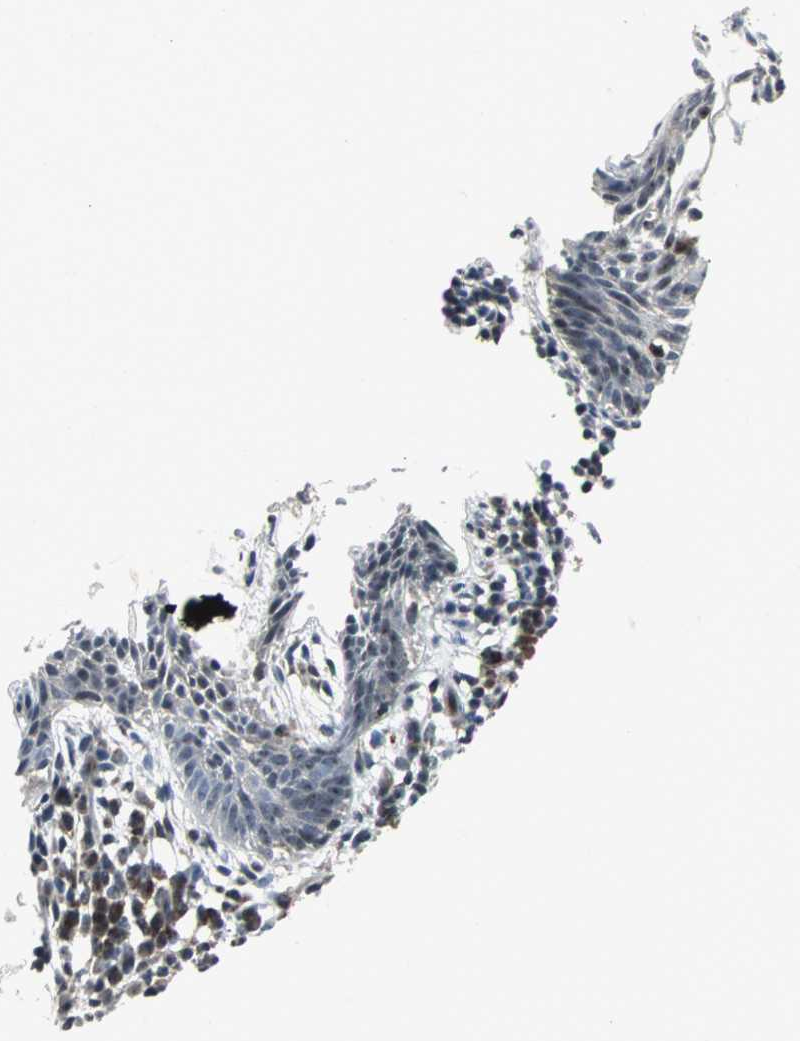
{"staining": {"intensity": "strong", "quantity": "<25%", "location": "cytoplasmic/membranous"}, "tissue": "skin cancer", "cell_type": "Tumor cells", "image_type": "cancer", "snomed": [{"axis": "morphology", "description": "Normal tissue, NOS"}, {"axis": "morphology", "description": "Basal cell carcinoma"}, {"axis": "topography", "description": "Skin"}], "caption": "Protein staining shows strong cytoplasmic/membranous positivity in approximately <25% of tumor cells in skin basal cell carcinoma.", "gene": "MRPL40", "patient": {"sex": "female", "age": 69}}